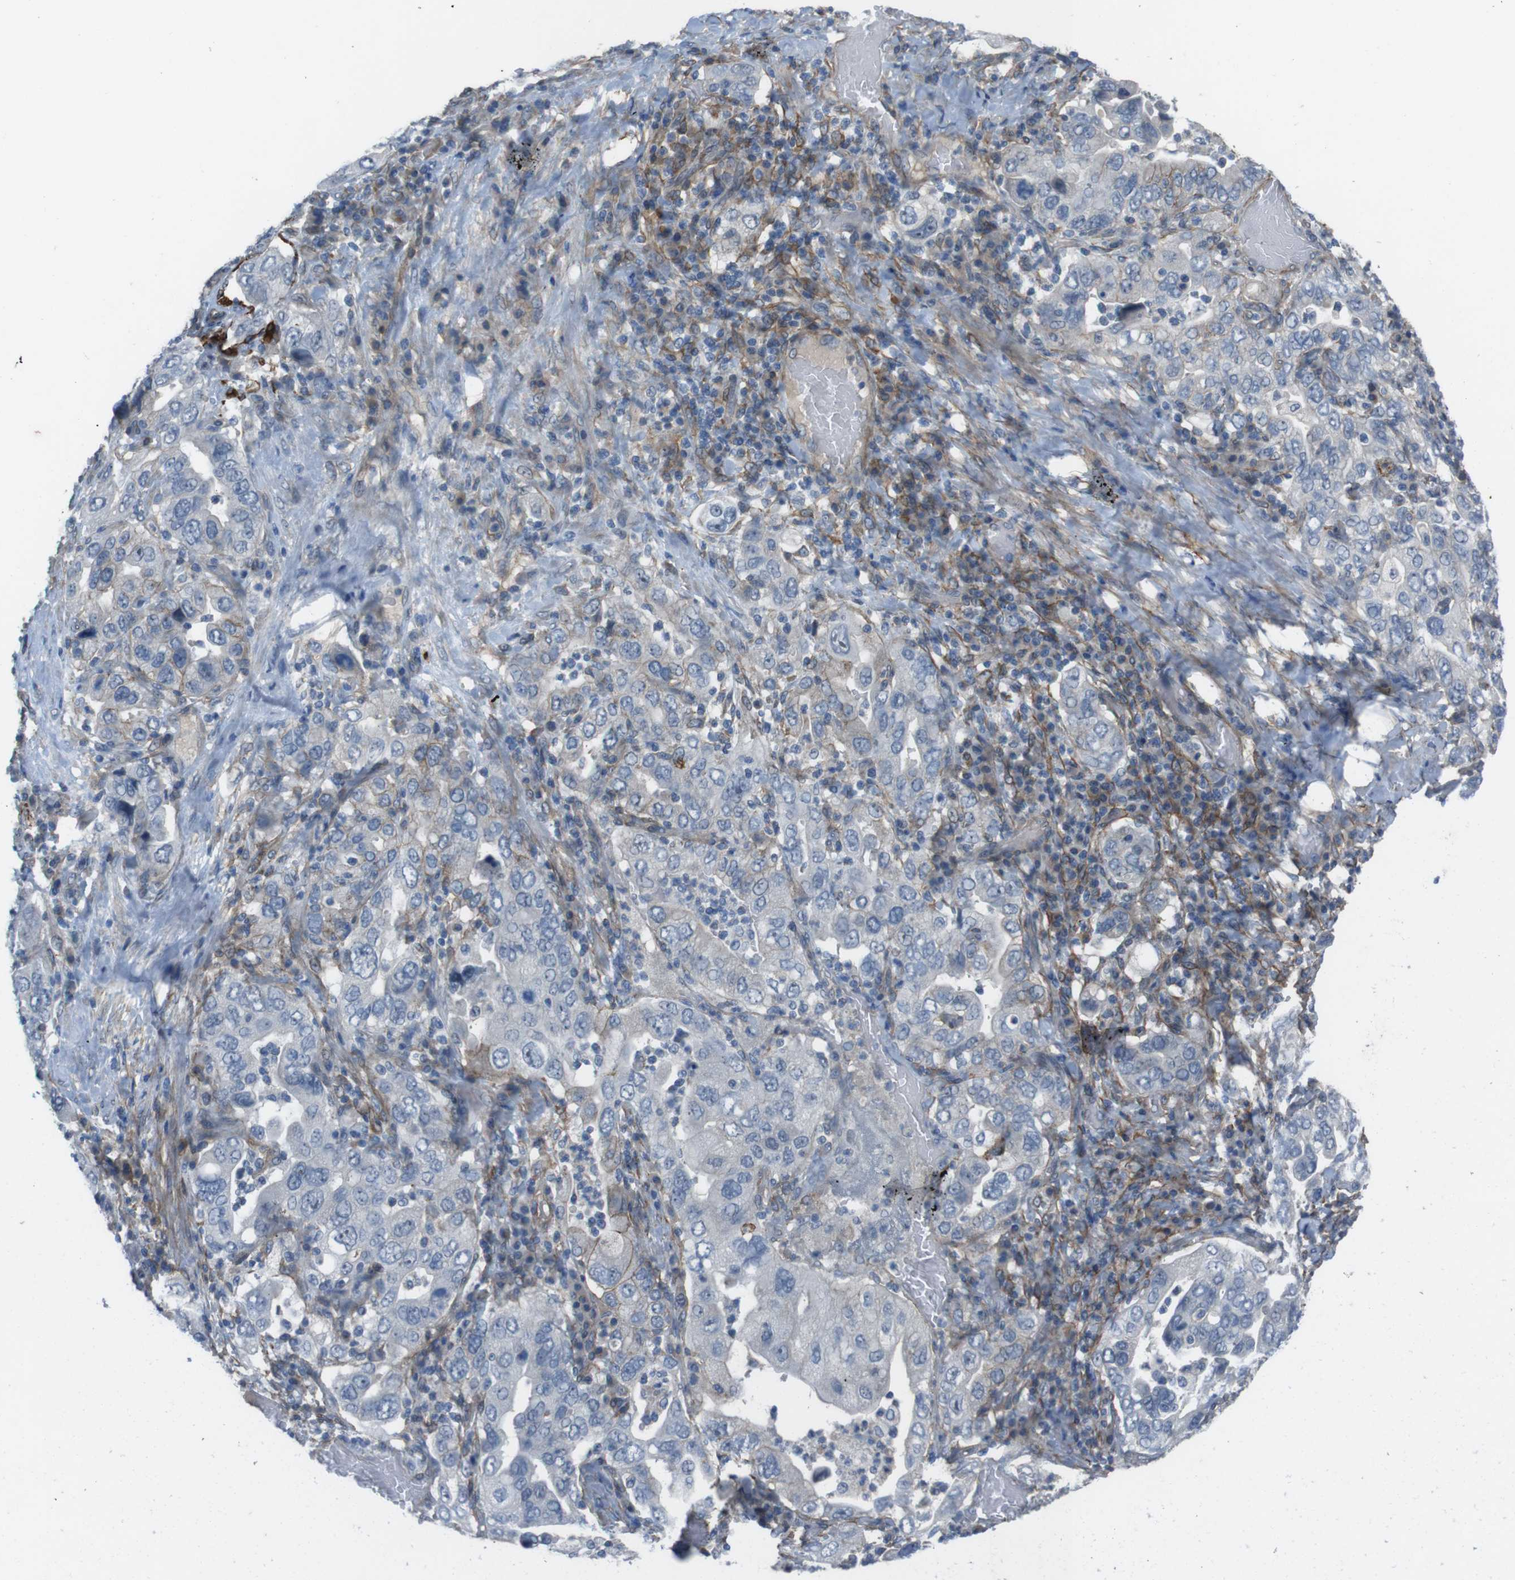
{"staining": {"intensity": "negative", "quantity": "none", "location": "none"}, "tissue": "stomach cancer", "cell_type": "Tumor cells", "image_type": "cancer", "snomed": [{"axis": "morphology", "description": "Adenocarcinoma, NOS"}, {"axis": "topography", "description": "Stomach, upper"}], "caption": "Stomach adenocarcinoma stained for a protein using immunohistochemistry reveals no positivity tumor cells.", "gene": "ANK2", "patient": {"sex": "male", "age": 62}}